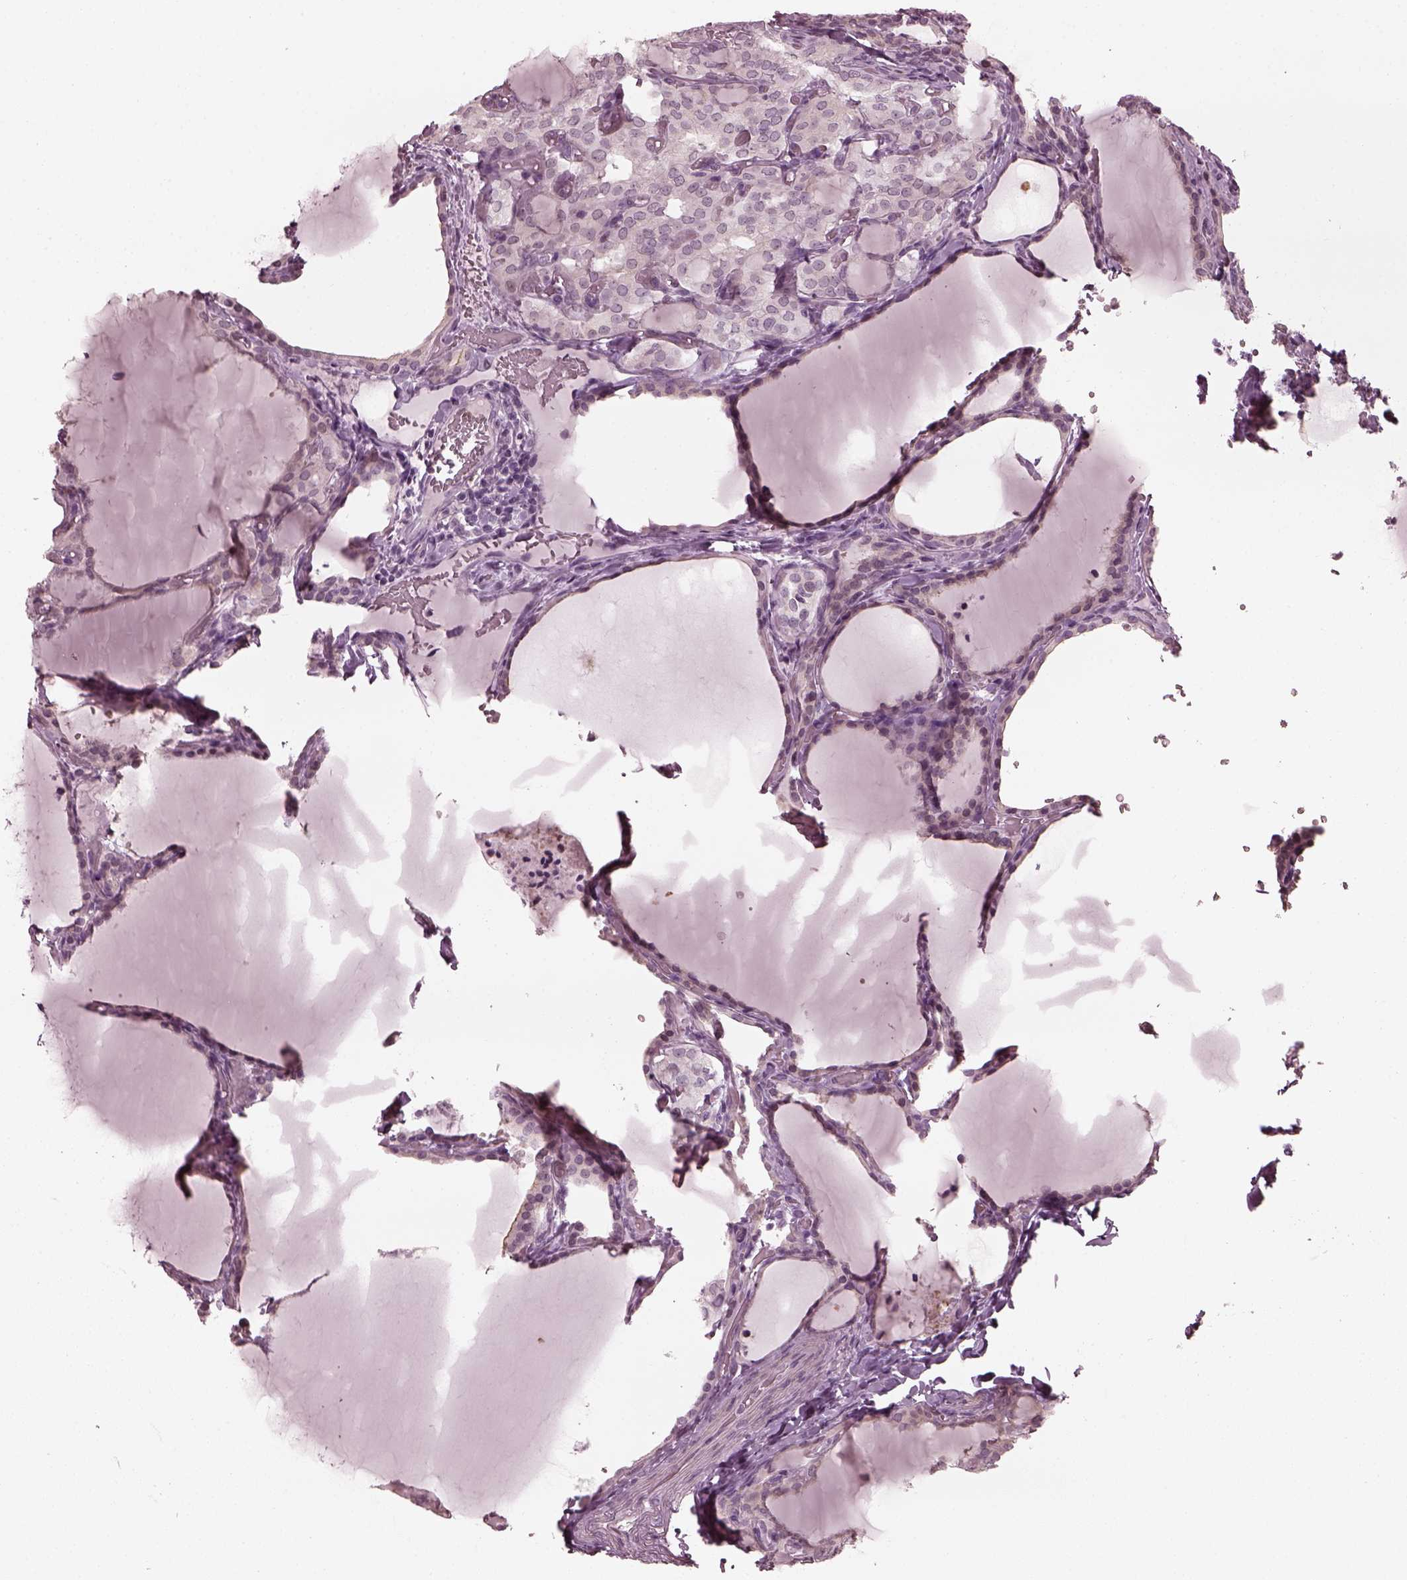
{"staining": {"intensity": "negative", "quantity": "none", "location": "none"}, "tissue": "thyroid cancer", "cell_type": "Tumor cells", "image_type": "cancer", "snomed": [{"axis": "morphology", "description": "Papillary adenocarcinoma, NOS"}, {"axis": "topography", "description": "Thyroid gland"}], "caption": "Tumor cells are negative for brown protein staining in thyroid cancer.", "gene": "CCDC170", "patient": {"sex": "male", "age": 20}}